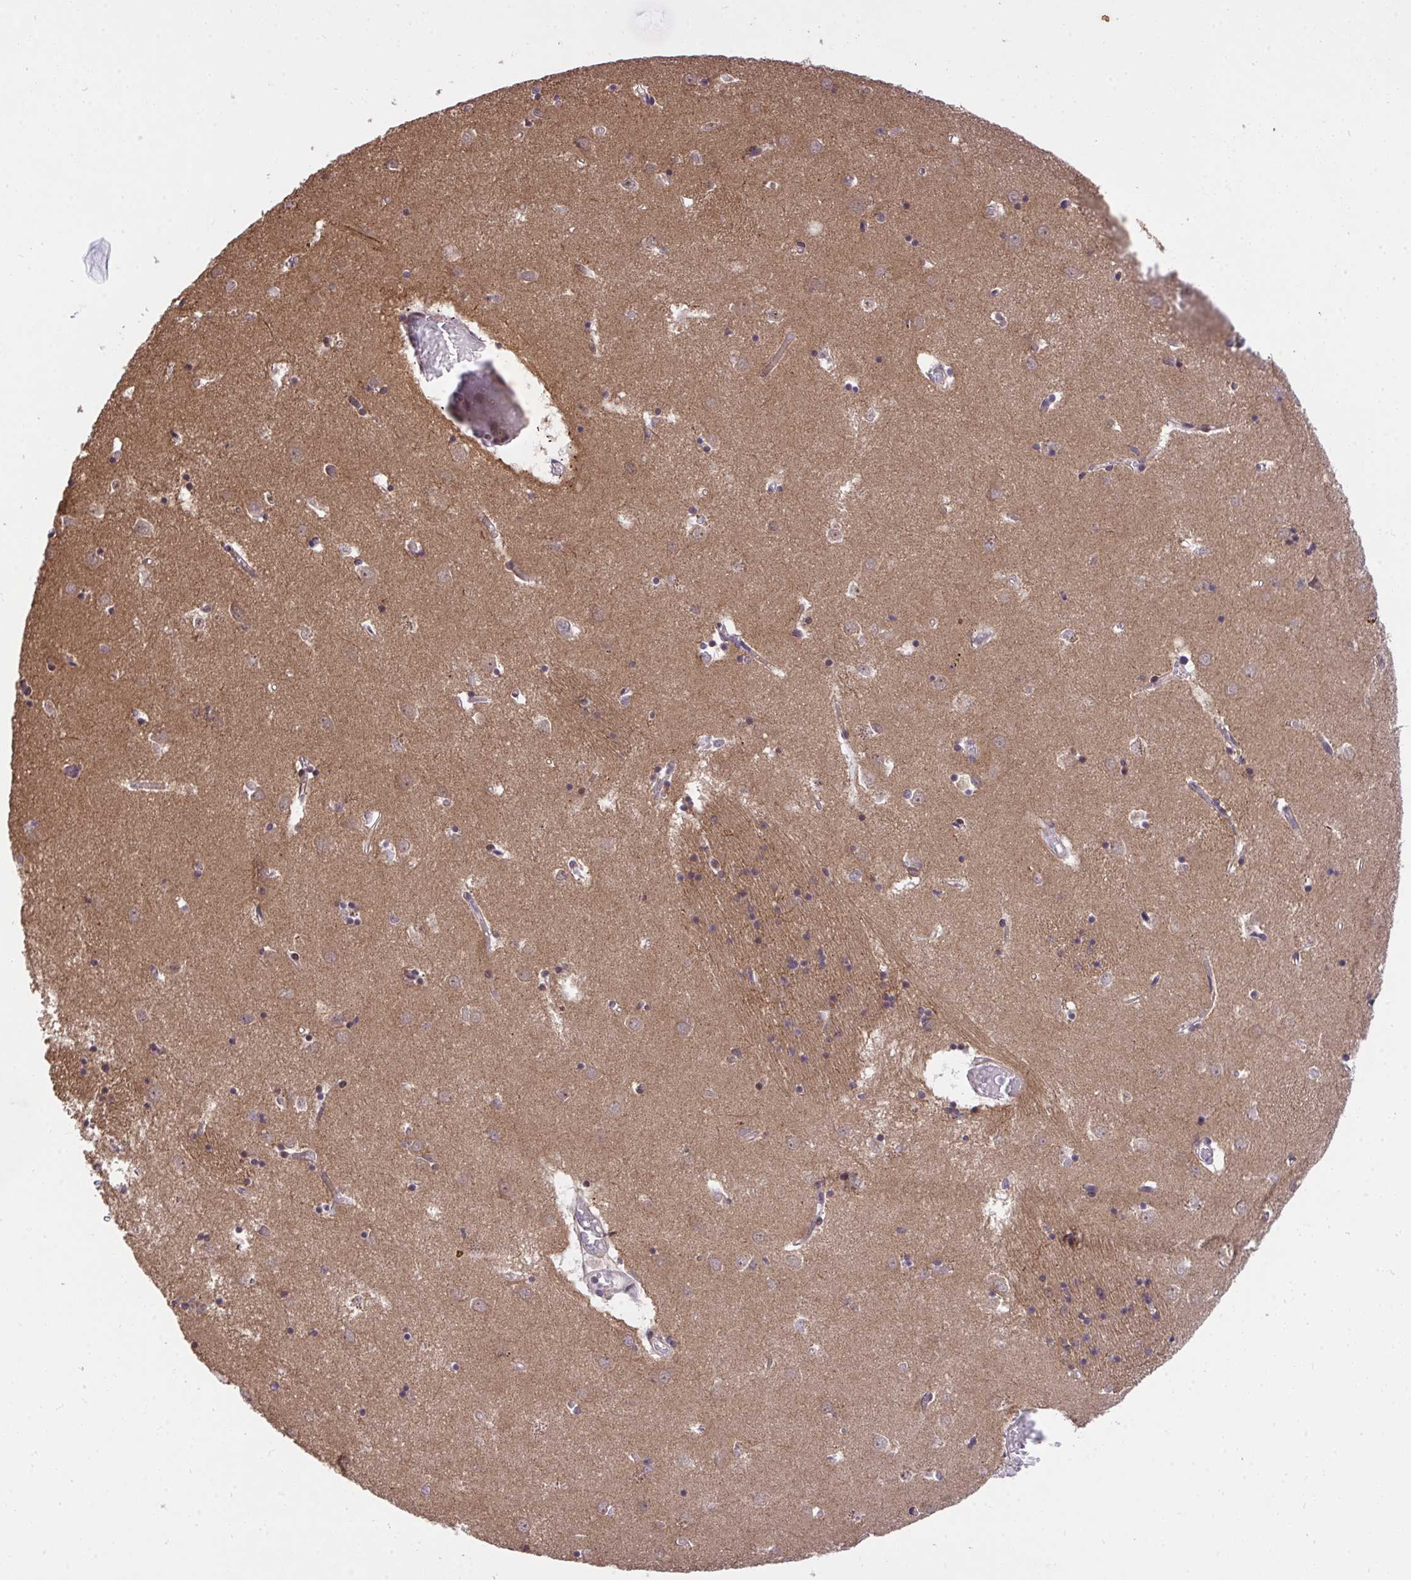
{"staining": {"intensity": "negative", "quantity": "none", "location": "none"}, "tissue": "caudate", "cell_type": "Glial cells", "image_type": "normal", "snomed": [{"axis": "morphology", "description": "Normal tissue, NOS"}, {"axis": "topography", "description": "Lateral ventricle wall"}], "caption": "Immunohistochemistry micrograph of benign caudate stained for a protein (brown), which exhibits no positivity in glial cells.", "gene": "ERI1", "patient": {"sex": "male", "age": 70}}